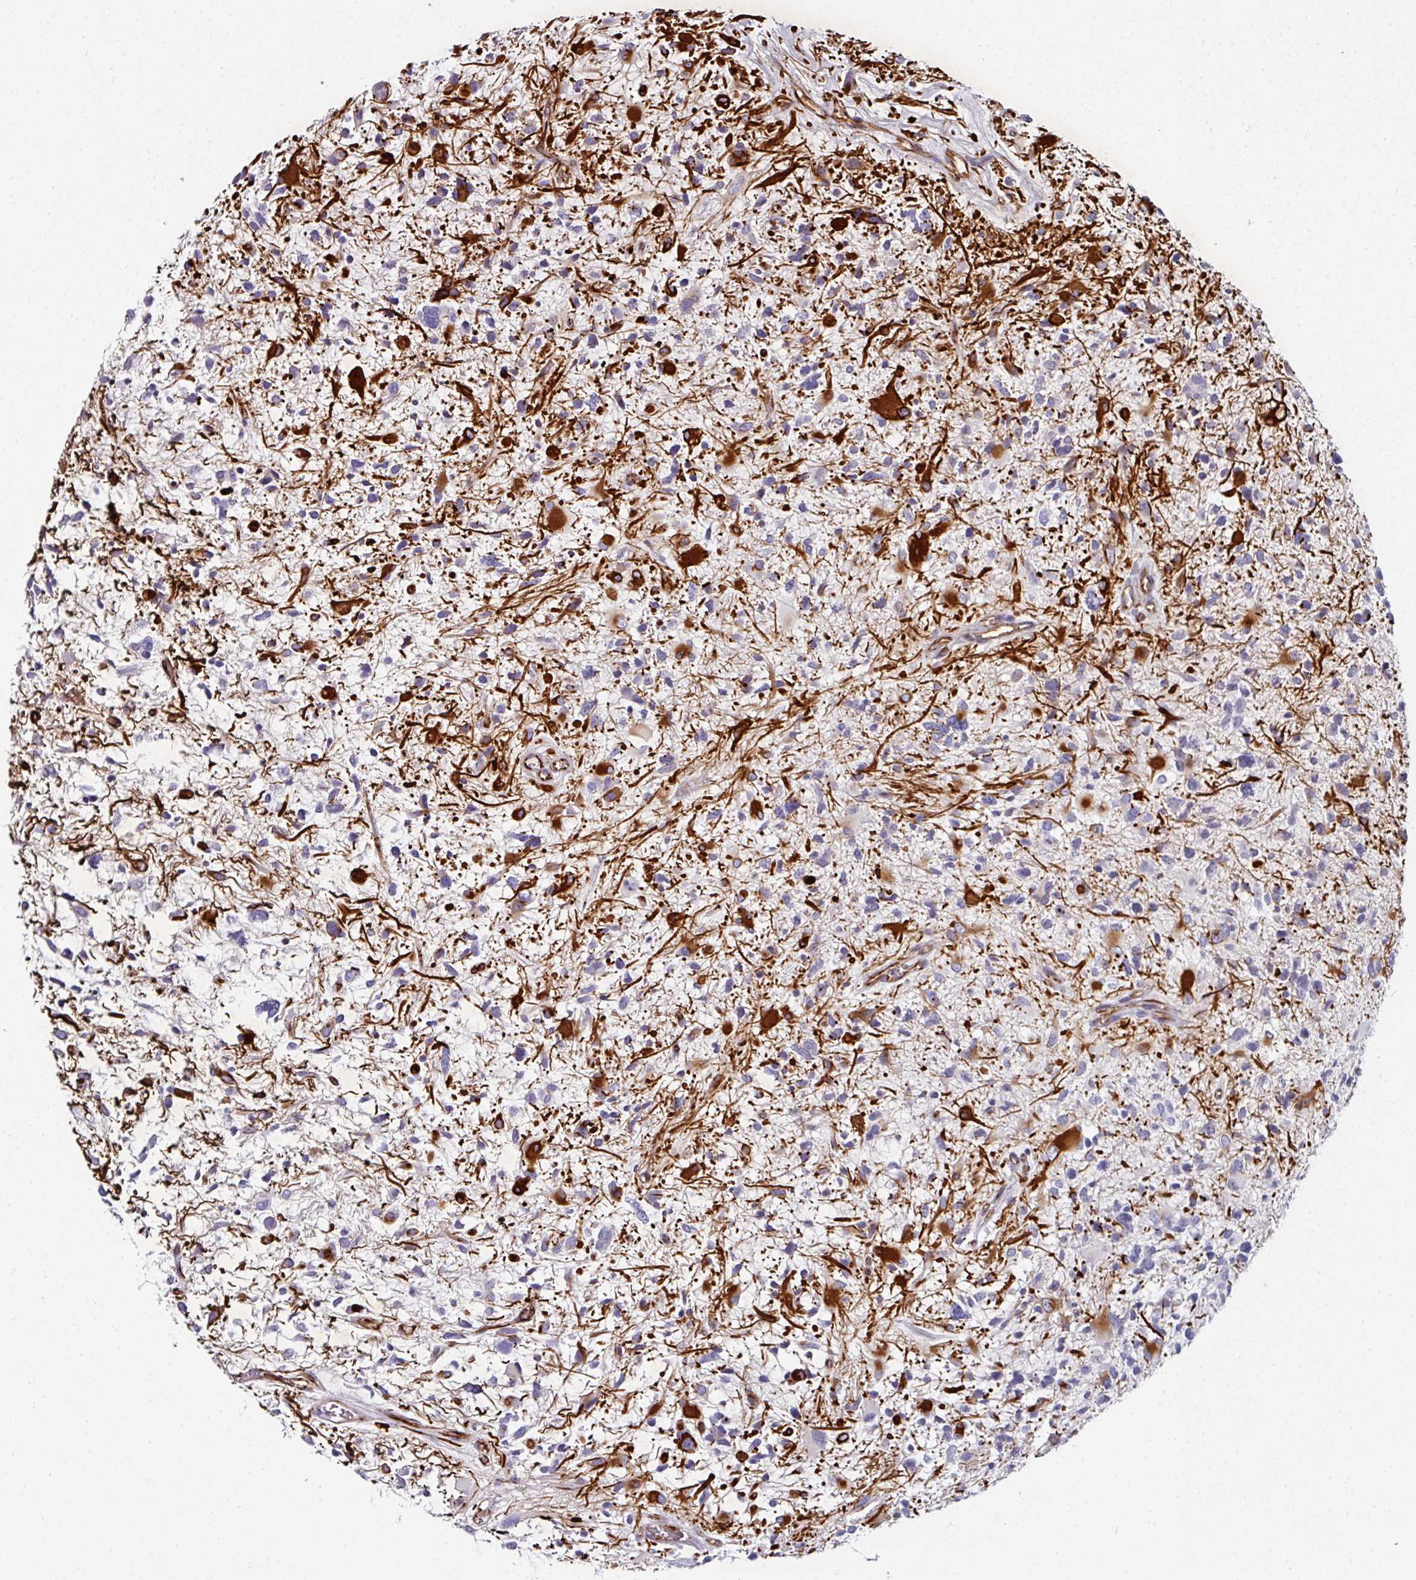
{"staining": {"intensity": "negative", "quantity": "none", "location": "none"}, "tissue": "glioma", "cell_type": "Tumor cells", "image_type": "cancer", "snomed": [{"axis": "morphology", "description": "Glioma, malignant, High grade"}, {"axis": "topography", "description": "Brain"}], "caption": "This is an IHC photomicrograph of human glioma. There is no positivity in tumor cells.", "gene": "TMPRSS9", "patient": {"sex": "female", "age": 11}}